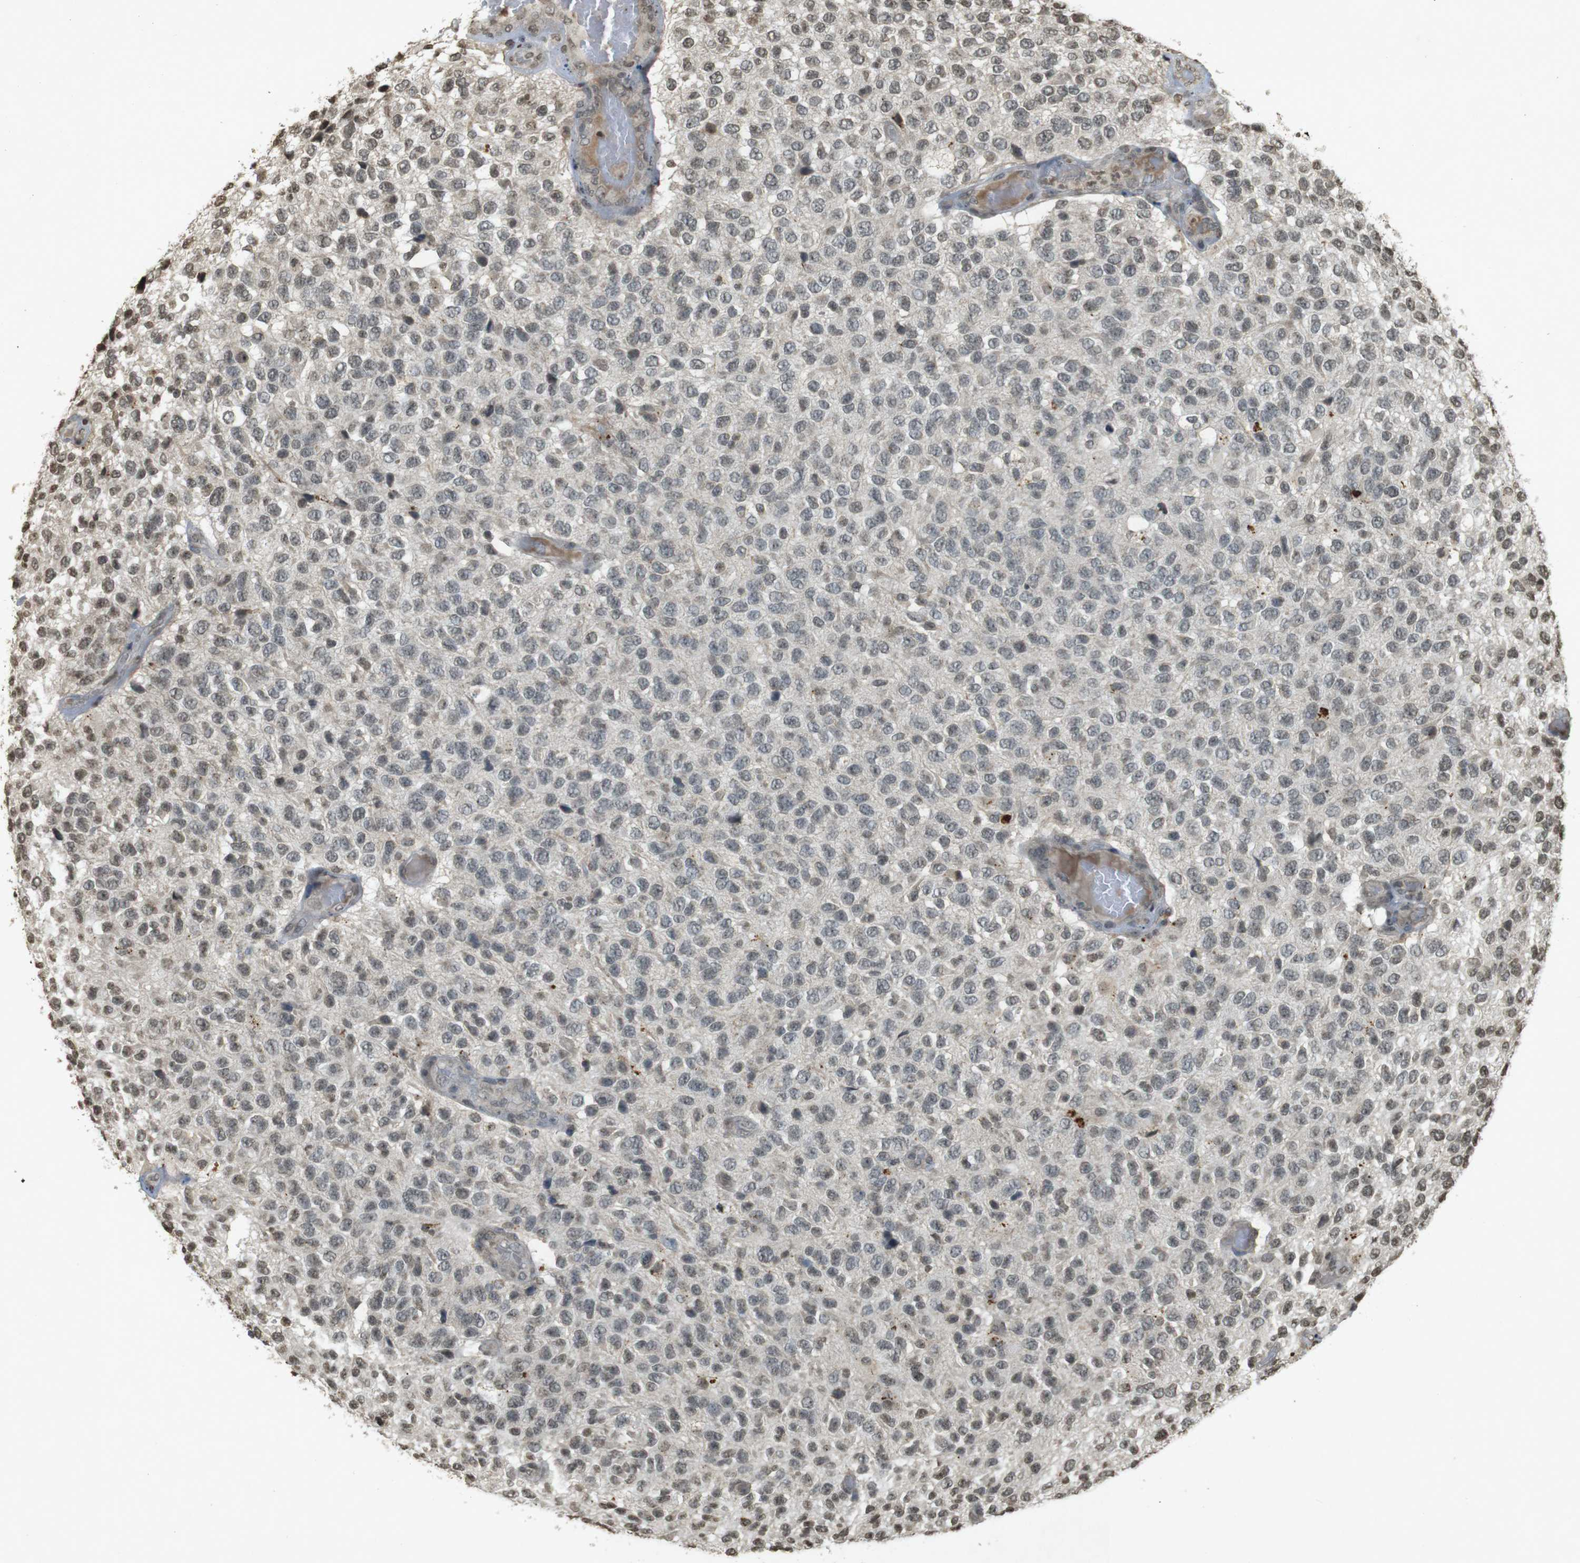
{"staining": {"intensity": "weak", "quantity": "25%-75%", "location": "nuclear"}, "tissue": "glioma", "cell_type": "Tumor cells", "image_type": "cancer", "snomed": [{"axis": "morphology", "description": "Glioma, malignant, High grade"}, {"axis": "topography", "description": "pancreas cauda"}], "caption": "Immunohistochemical staining of malignant glioma (high-grade) demonstrates low levels of weak nuclear protein expression in about 25%-75% of tumor cells.", "gene": "ORC4", "patient": {"sex": "male", "age": 60}}